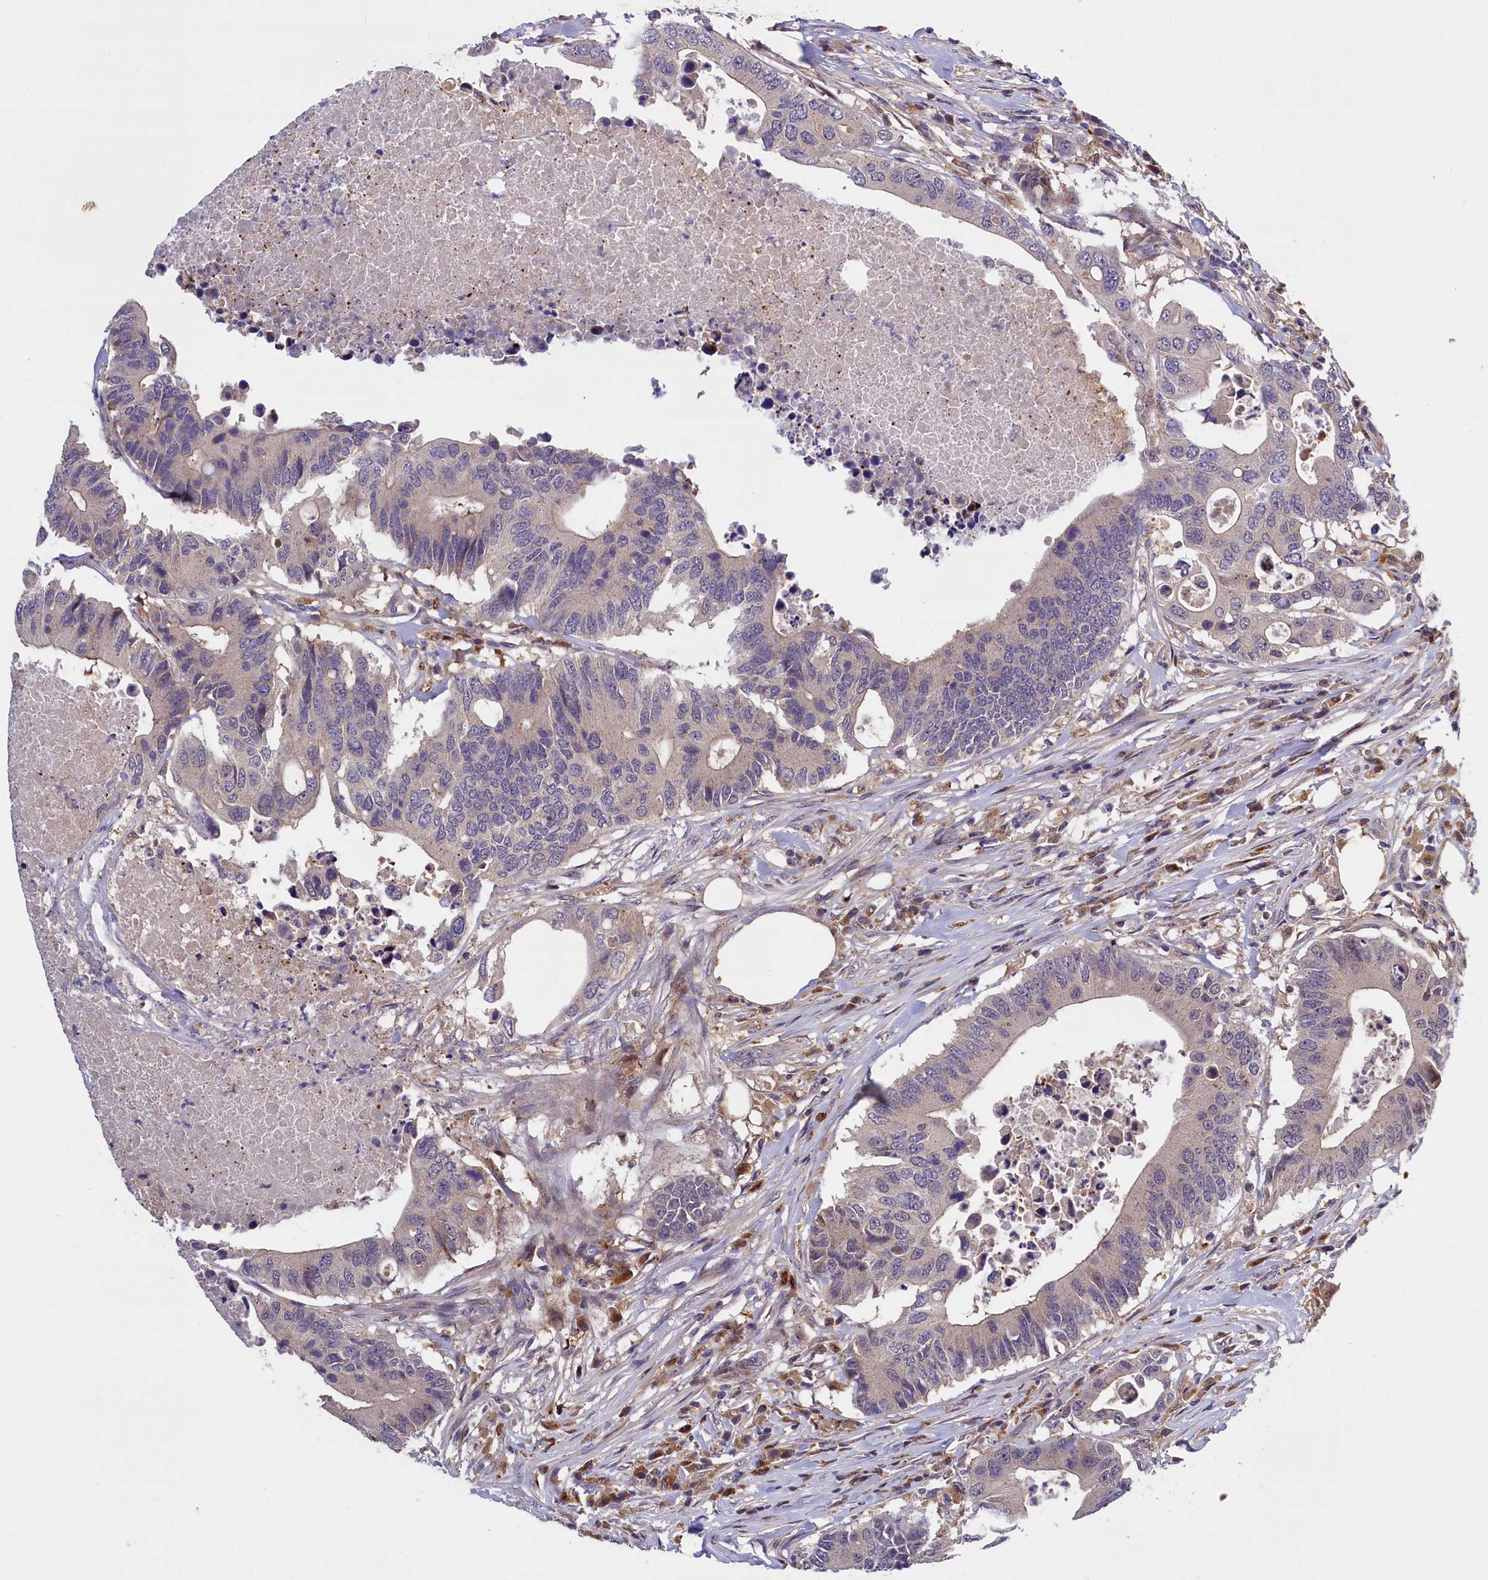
{"staining": {"intensity": "weak", "quantity": "<25%", "location": "cytoplasmic/membranous"}, "tissue": "colorectal cancer", "cell_type": "Tumor cells", "image_type": "cancer", "snomed": [{"axis": "morphology", "description": "Adenocarcinoma, NOS"}, {"axis": "topography", "description": "Colon"}], "caption": "High power microscopy image of an immunohistochemistry (IHC) micrograph of colorectal adenocarcinoma, revealing no significant positivity in tumor cells. The staining is performed using DAB (3,3'-diaminobenzidine) brown chromogen with nuclei counter-stained in using hematoxylin.", "gene": "NAIP", "patient": {"sex": "male", "age": 71}}